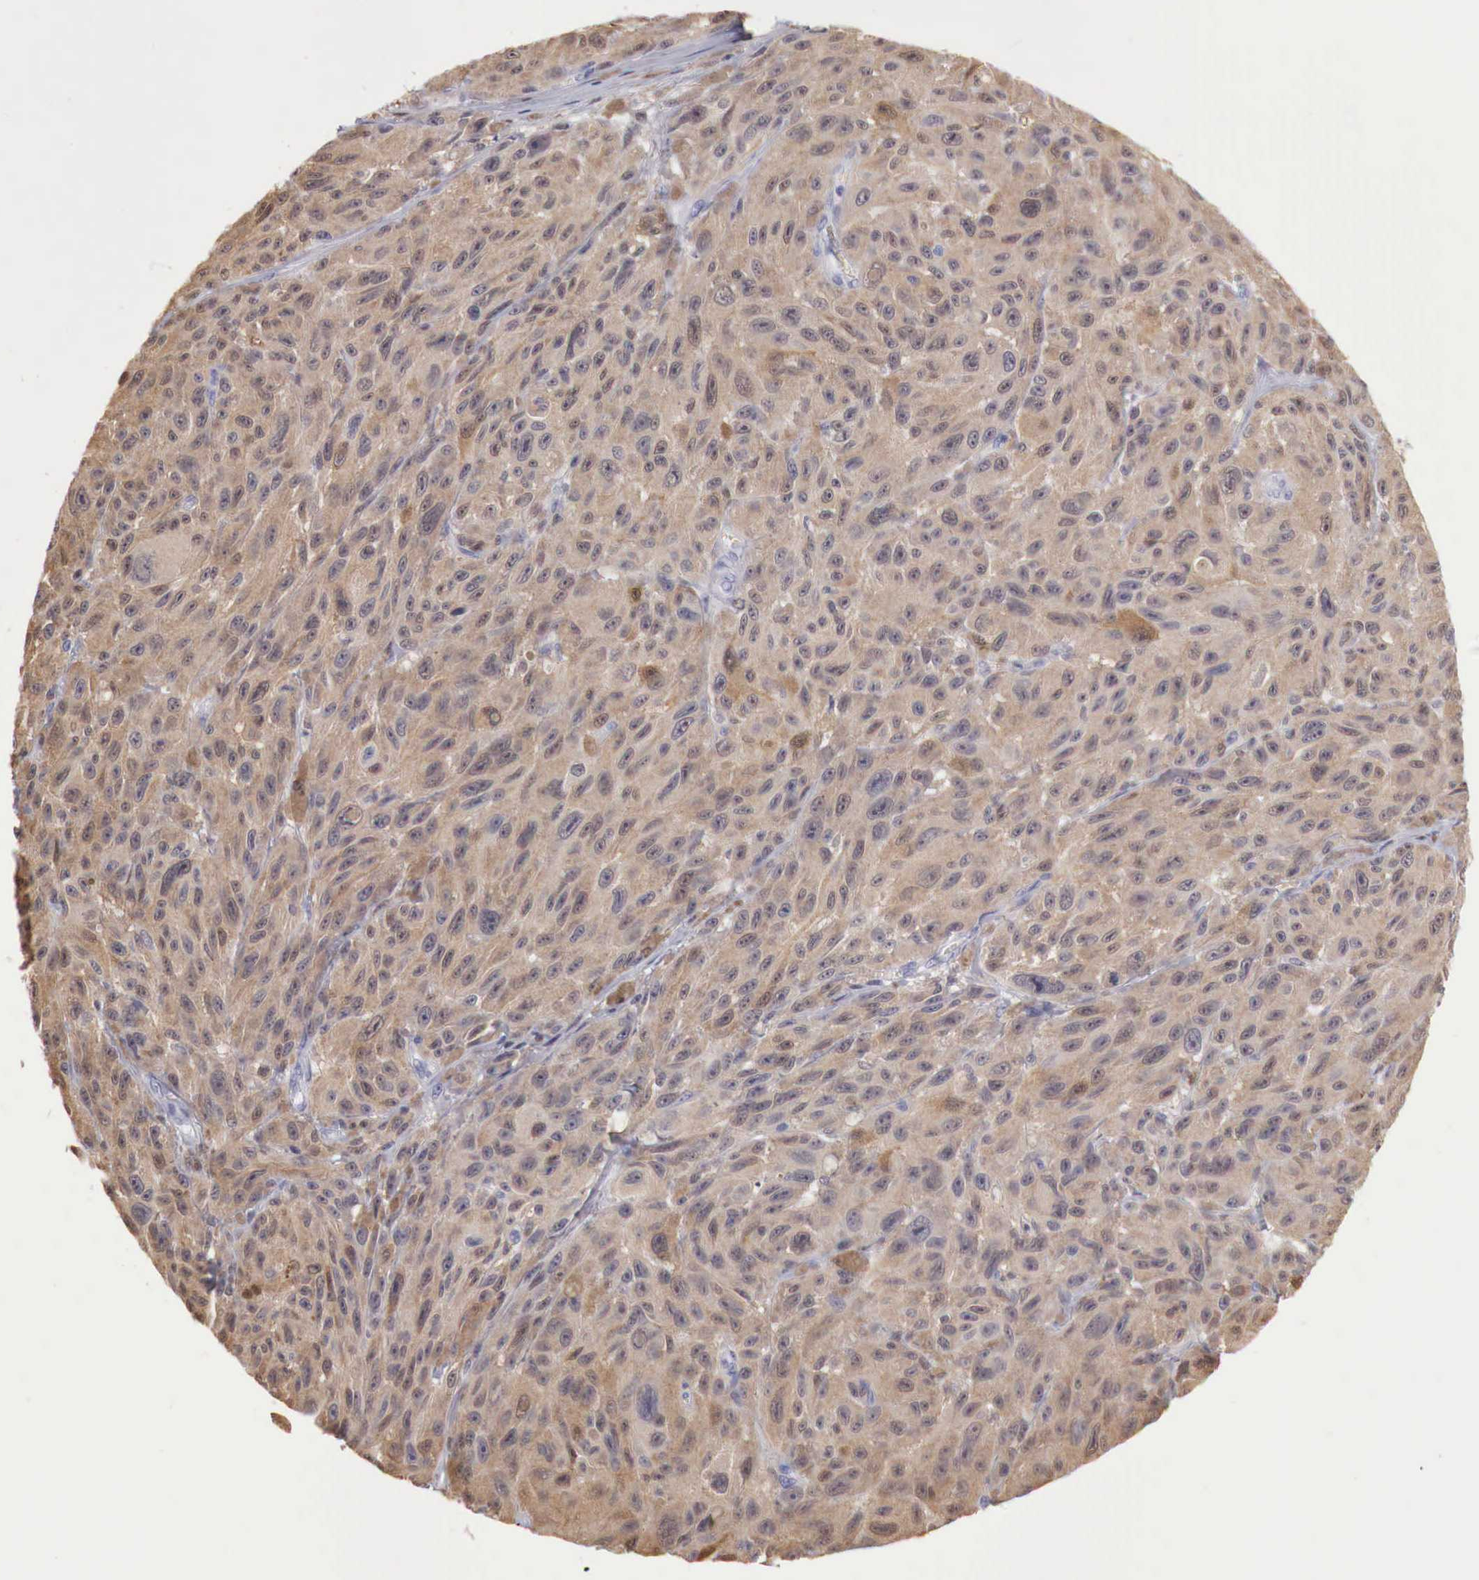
{"staining": {"intensity": "moderate", "quantity": ">75%", "location": "cytoplasmic/membranous"}, "tissue": "melanoma", "cell_type": "Tumor cells", "image_type": "cancer", "snomed": [{"axis": "morphology", "description": "Malignant melanoma, NOS"}, {"axis": "topography", "description": "Skin"}], "caption": "This image displays malignant melanoma stained with immunohistochemistry (IHC) to label a protein in brown. The cytoplasmic/membranous of tumor cells show moderate positivity for the protein. Nuclei are counter-stained blue.", "gene": "RENBP", "patient": {"sex": "male", "age": 70}}